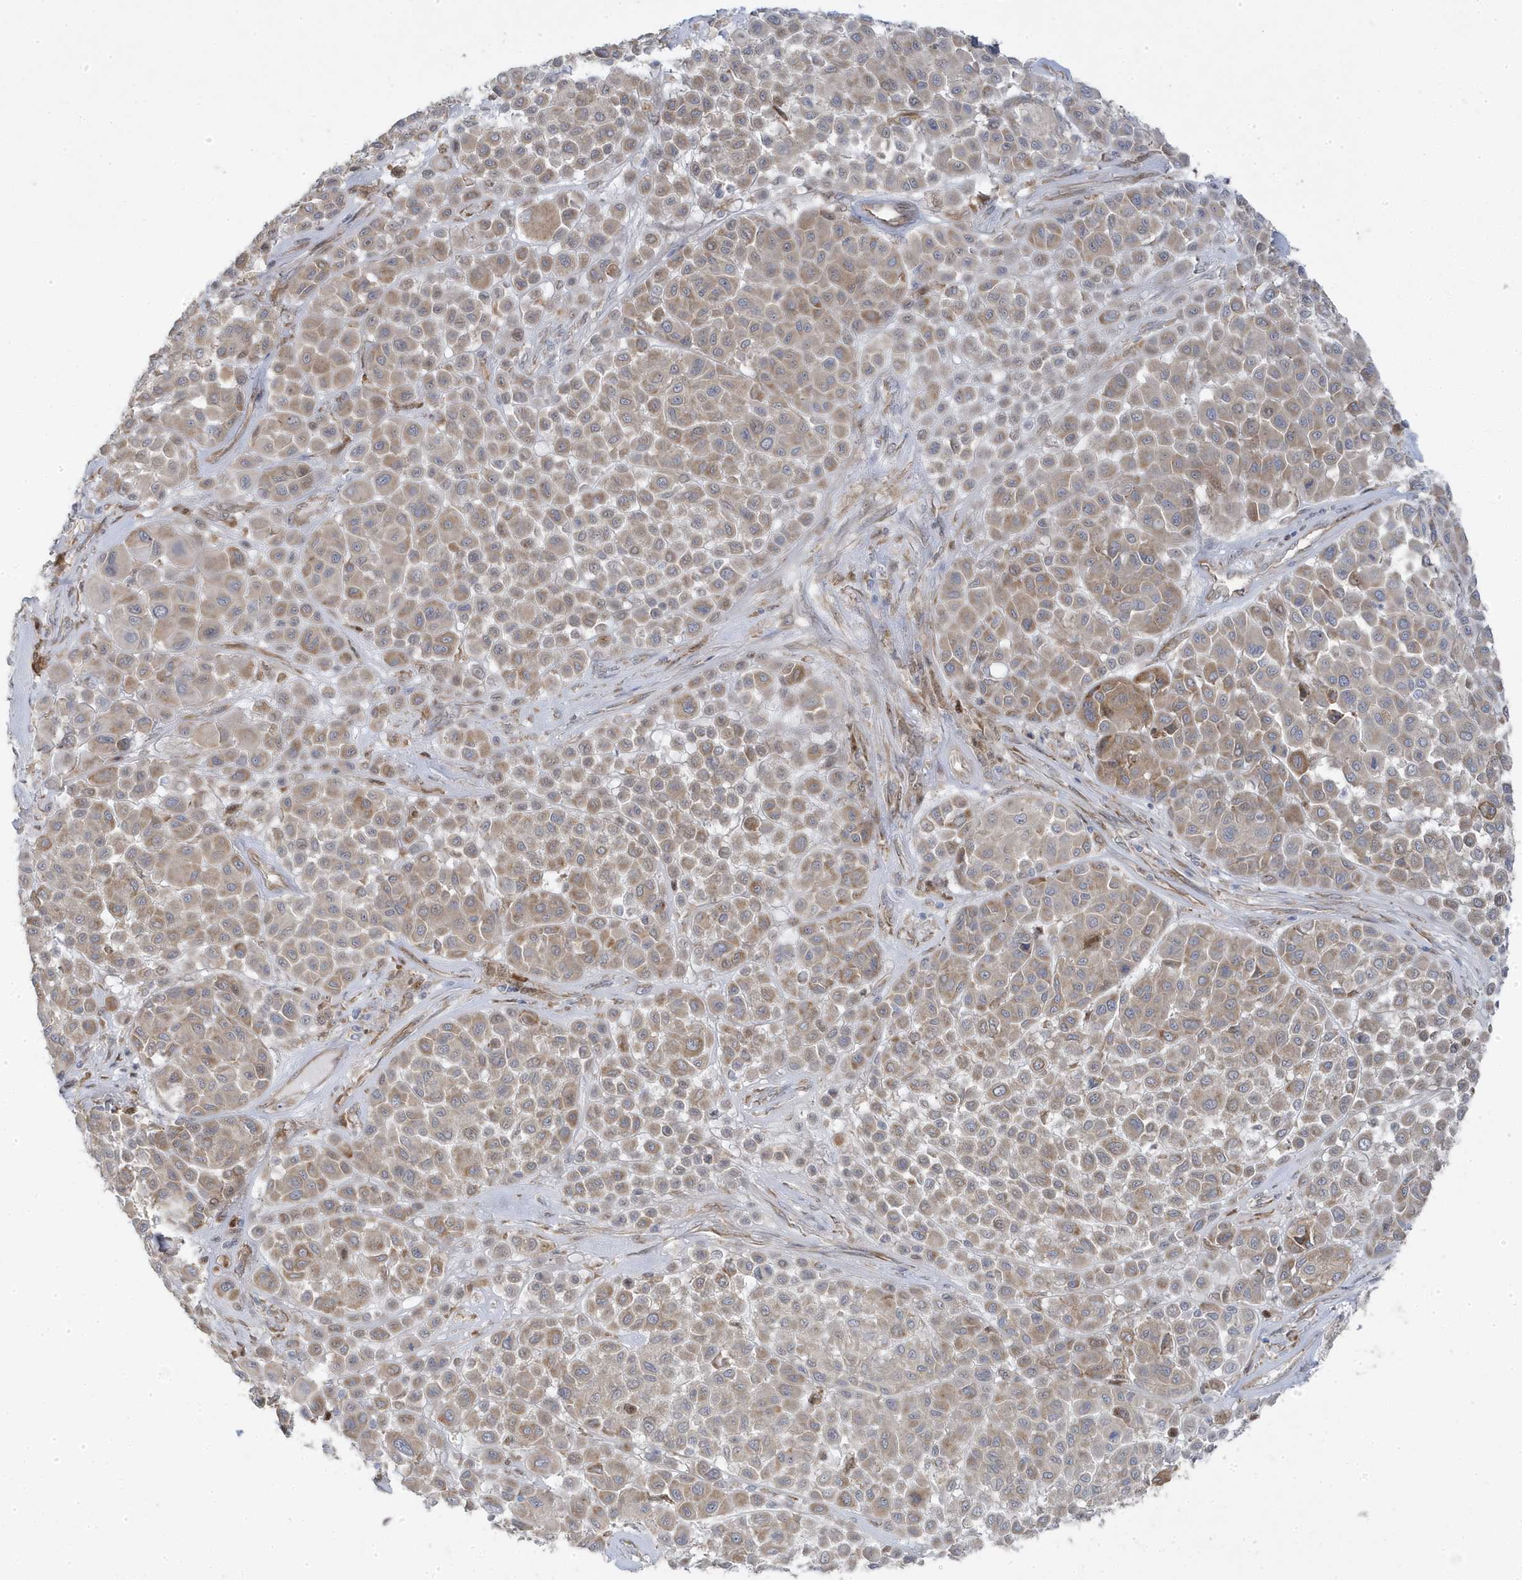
{"staining": {"intensity": "moderate", "quantity": ">75%", "location": "cytoplasmic/membranous"}, "tissue": "melanoma", "cell_type": "Tumor cells", "image_type": "cancer", "snomed": [{"axis": "morphology", "description": "Malignant melanoma, Metastatic site"}, {"axis": "topography", "description": "Soft tissue"}], "caption": "The histopathology image shows staining of malignant melanoma (metastatic site), revealing moderate cytoplasmic/membranous protein positivity (brown color) within tumor cells.", "gene": "ZNF654", "patient": {"sex": "male", "age": 41}}